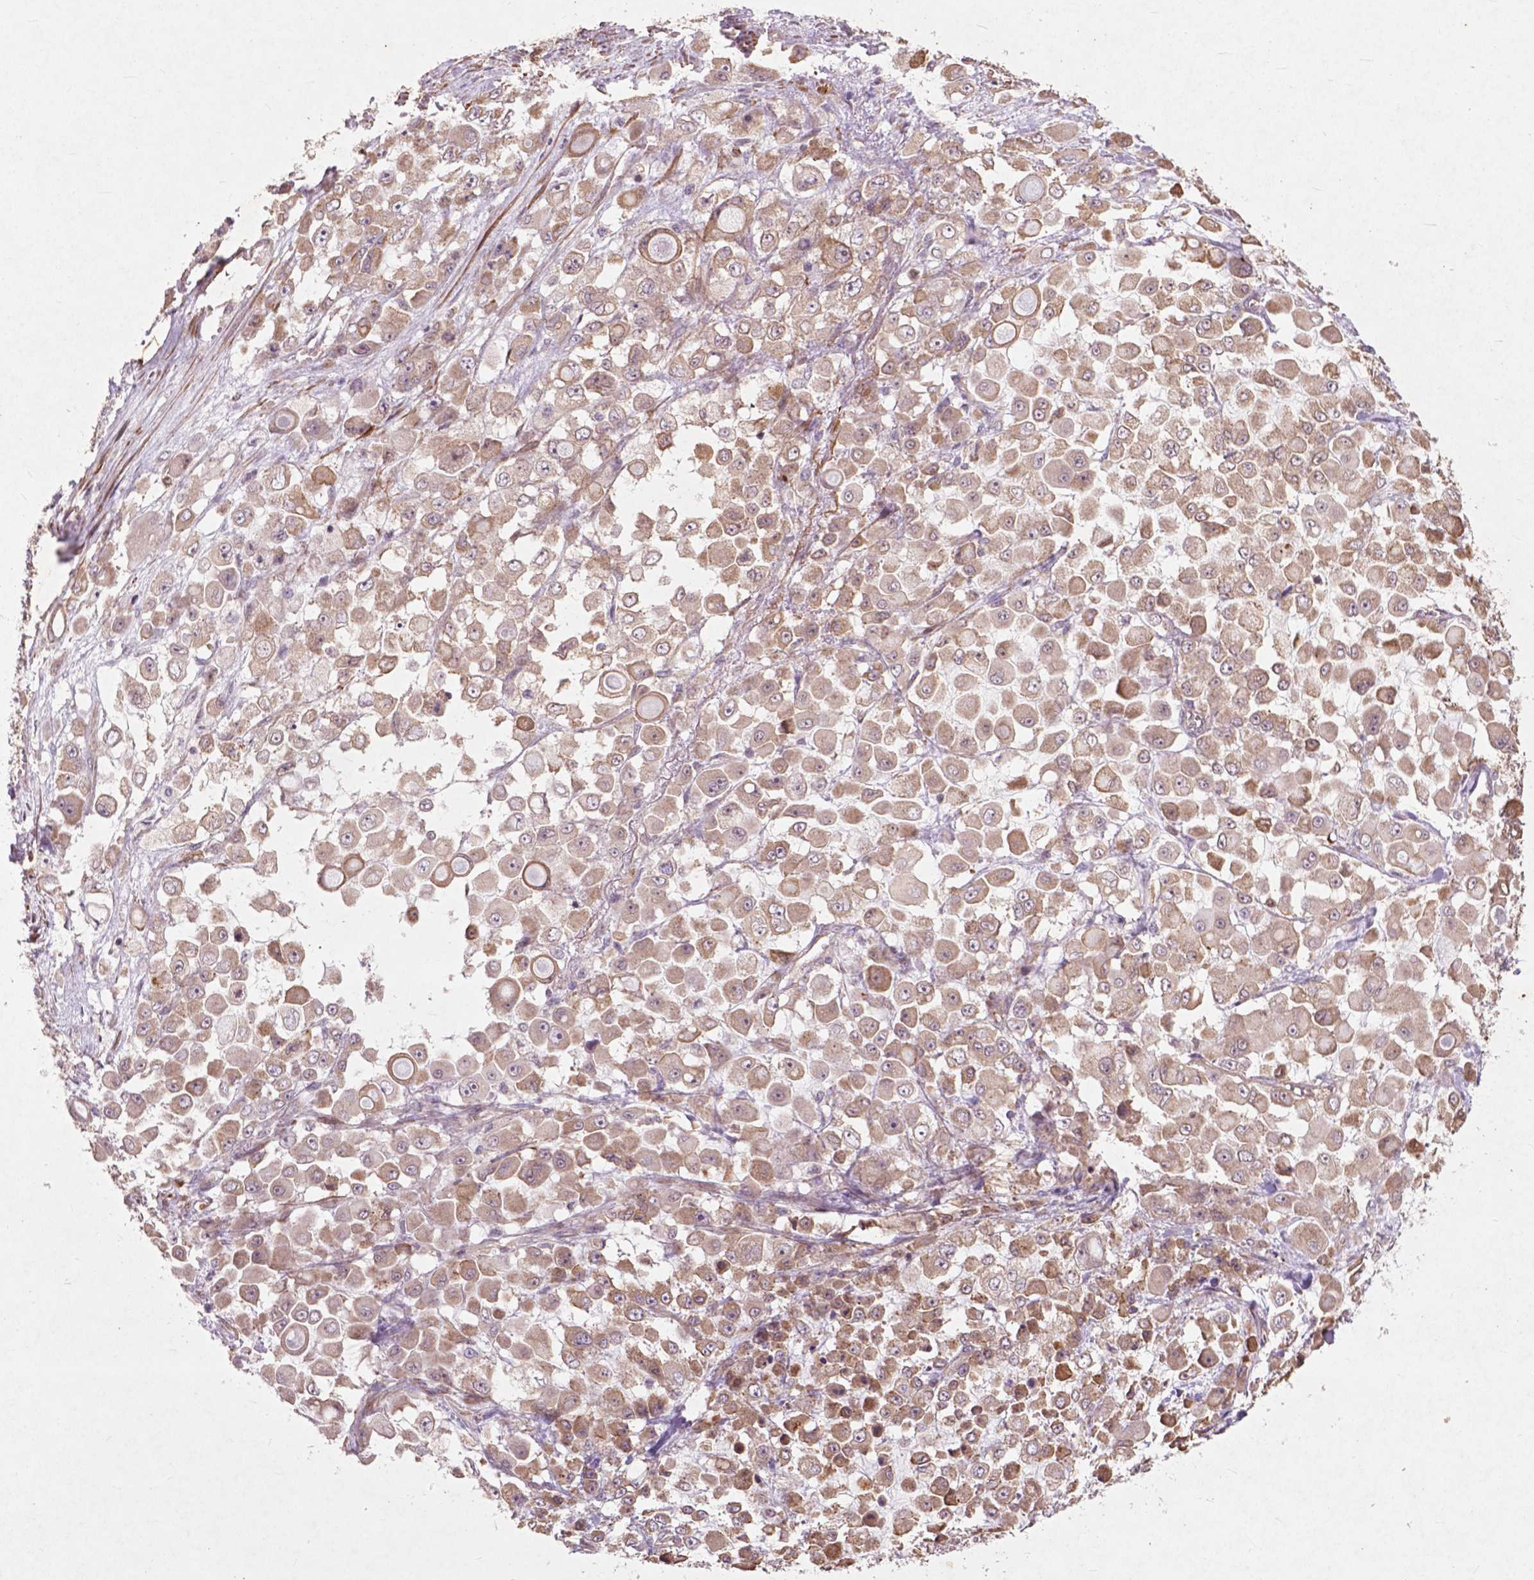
{"staining": {"intensity": "weak", "quantity": ">75%", "location": "cytoplasmic/membranous"}, "tissue": "stomach cancer", "cell_type": "Tumor cells", "image_type": "cancer", "snomed": [{"axis": "morphology", "description": "Adenocarcinoma, NOS"}, {"axis": "topography", "description": "Stomach"}], "caption": "The immunohistochemical stain shows weak cytoplasmic/membranous positivity in tumor cells of adenocarcinoma (stomach) tissue.", "gene": "RFPL4B", "patient": {"sex": "female", "age": 76}}